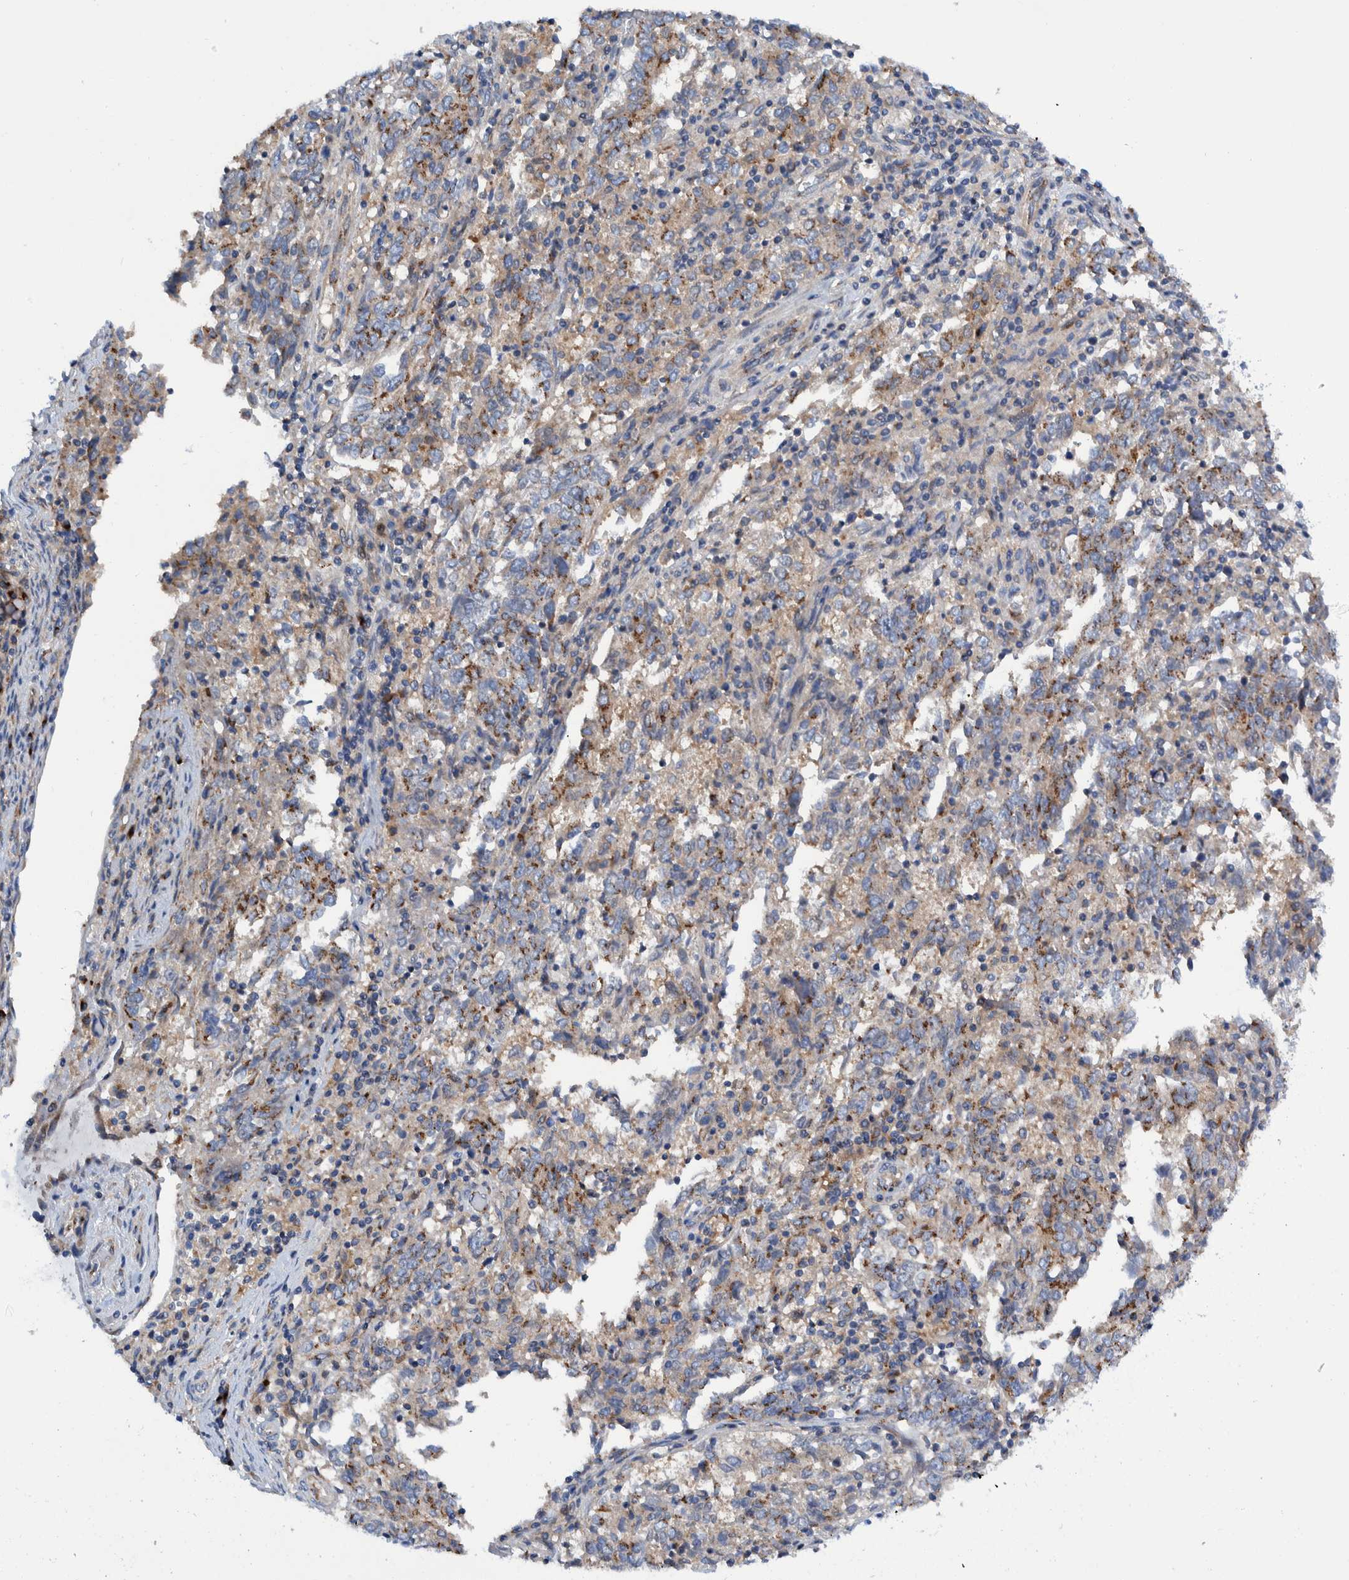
{"staining": {"intensity": "moderate", "quantity": ">75%", "location": "cytoplasmic/membranous"}, "tissue": "endometrial cancer", "cell_type": "Tumor cells", "image_type": "cancer", "snomed": [{"axis": "morphology", "description": "Adenocarcinoma, NOS"}, {"axis": "topography", "description": "Endometrium"}], "caption": "A micrograph of human adenocarcinoma (endometrial) stained for a protein shows moderate cytoplasmic/membranous brown staining in tumor cells.", "gene": "TRIM58", "patient": {"sex": "female", "age": 80}}